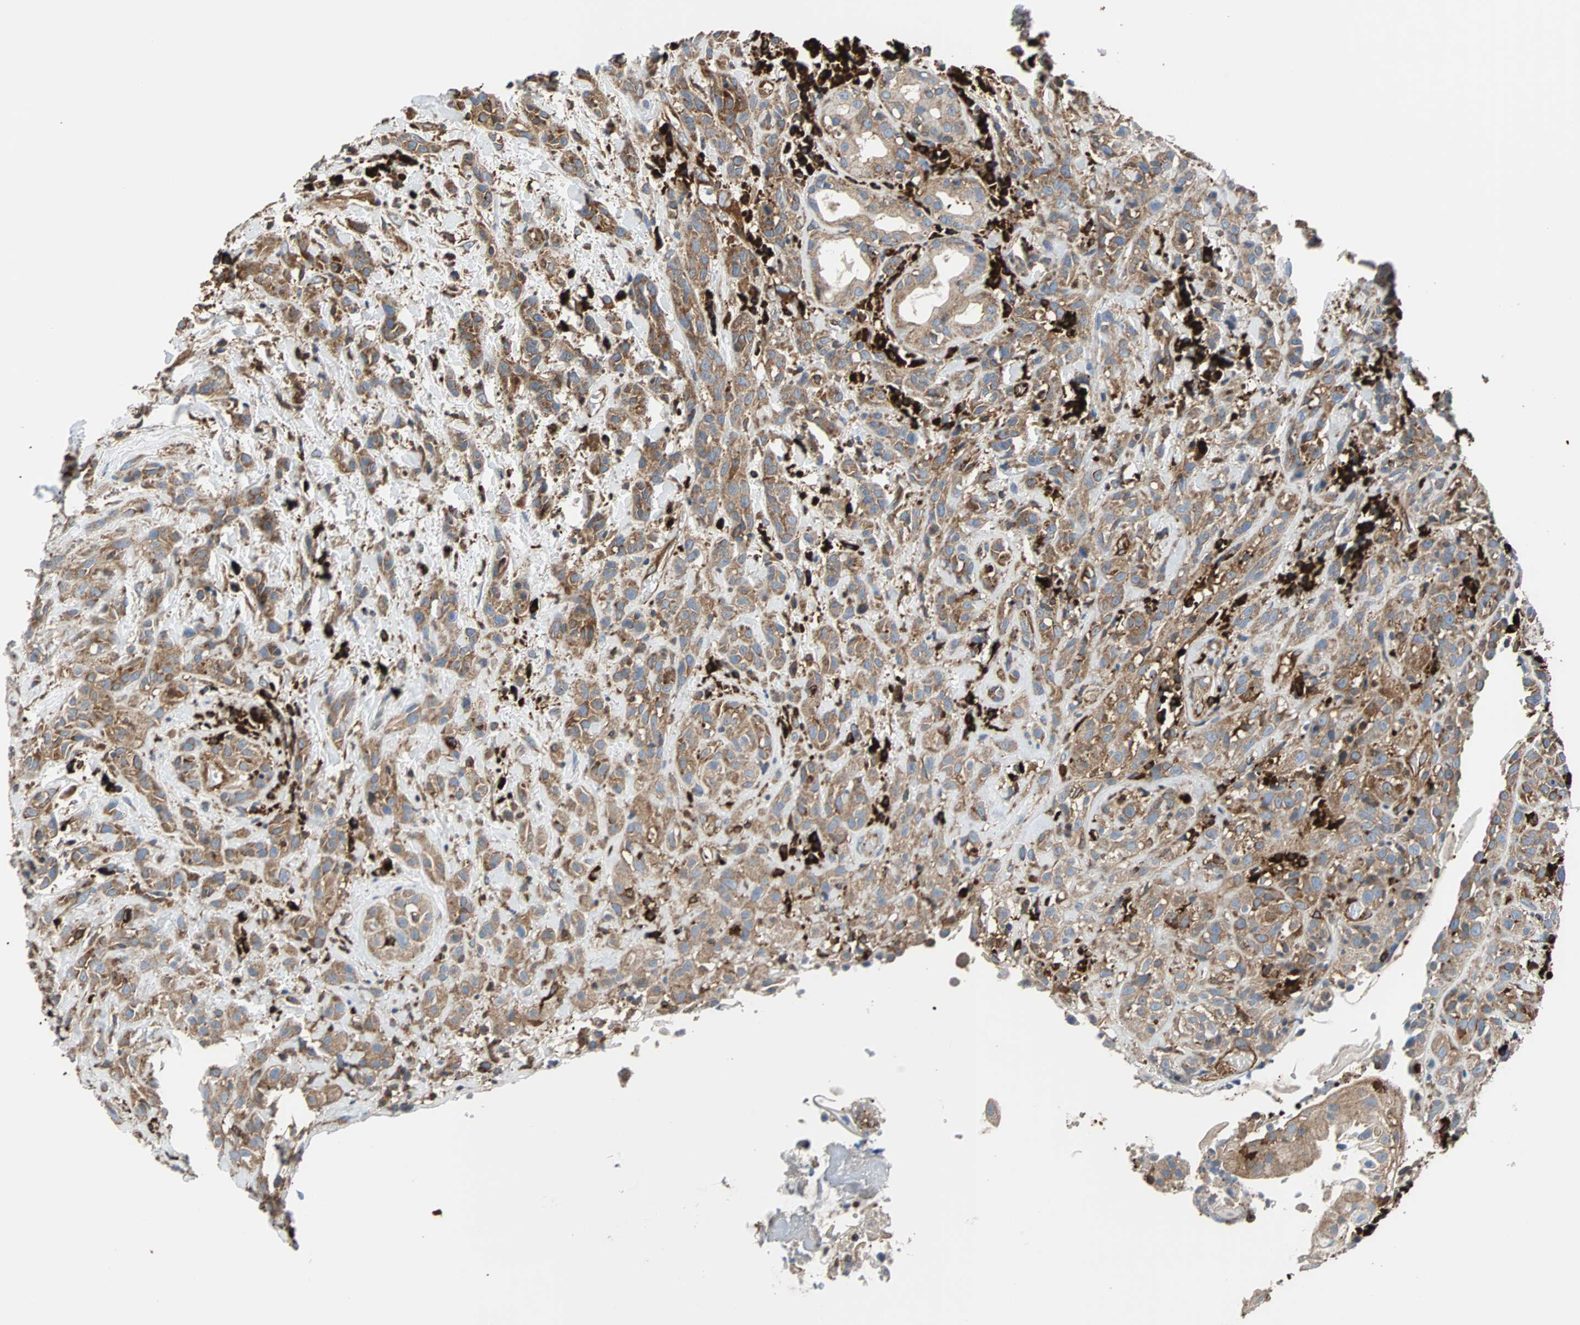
{"staining": {"intensity": "moderate", "quantity": ">75%", "location": "cytoplasmic/membranous"}, "tissue": "head and neck cancer", "cell_type": "Tumor cells", "image_type": "cancer", "snomed": [{"axis": "morphology", "description": "Squamous cell carcinoma, NOS"}, {"axis": "topography", "description": "Head-Neck"}], "caption": "Immunohistochemistry of human squamous cell carcinoma (head and neck) displays medium levels of moderate cytoplasmic/membranous expression in approximately >75% of tumor cells.", "gene": "PLCG2", "patient": {"sex": "male", "age": 62}}